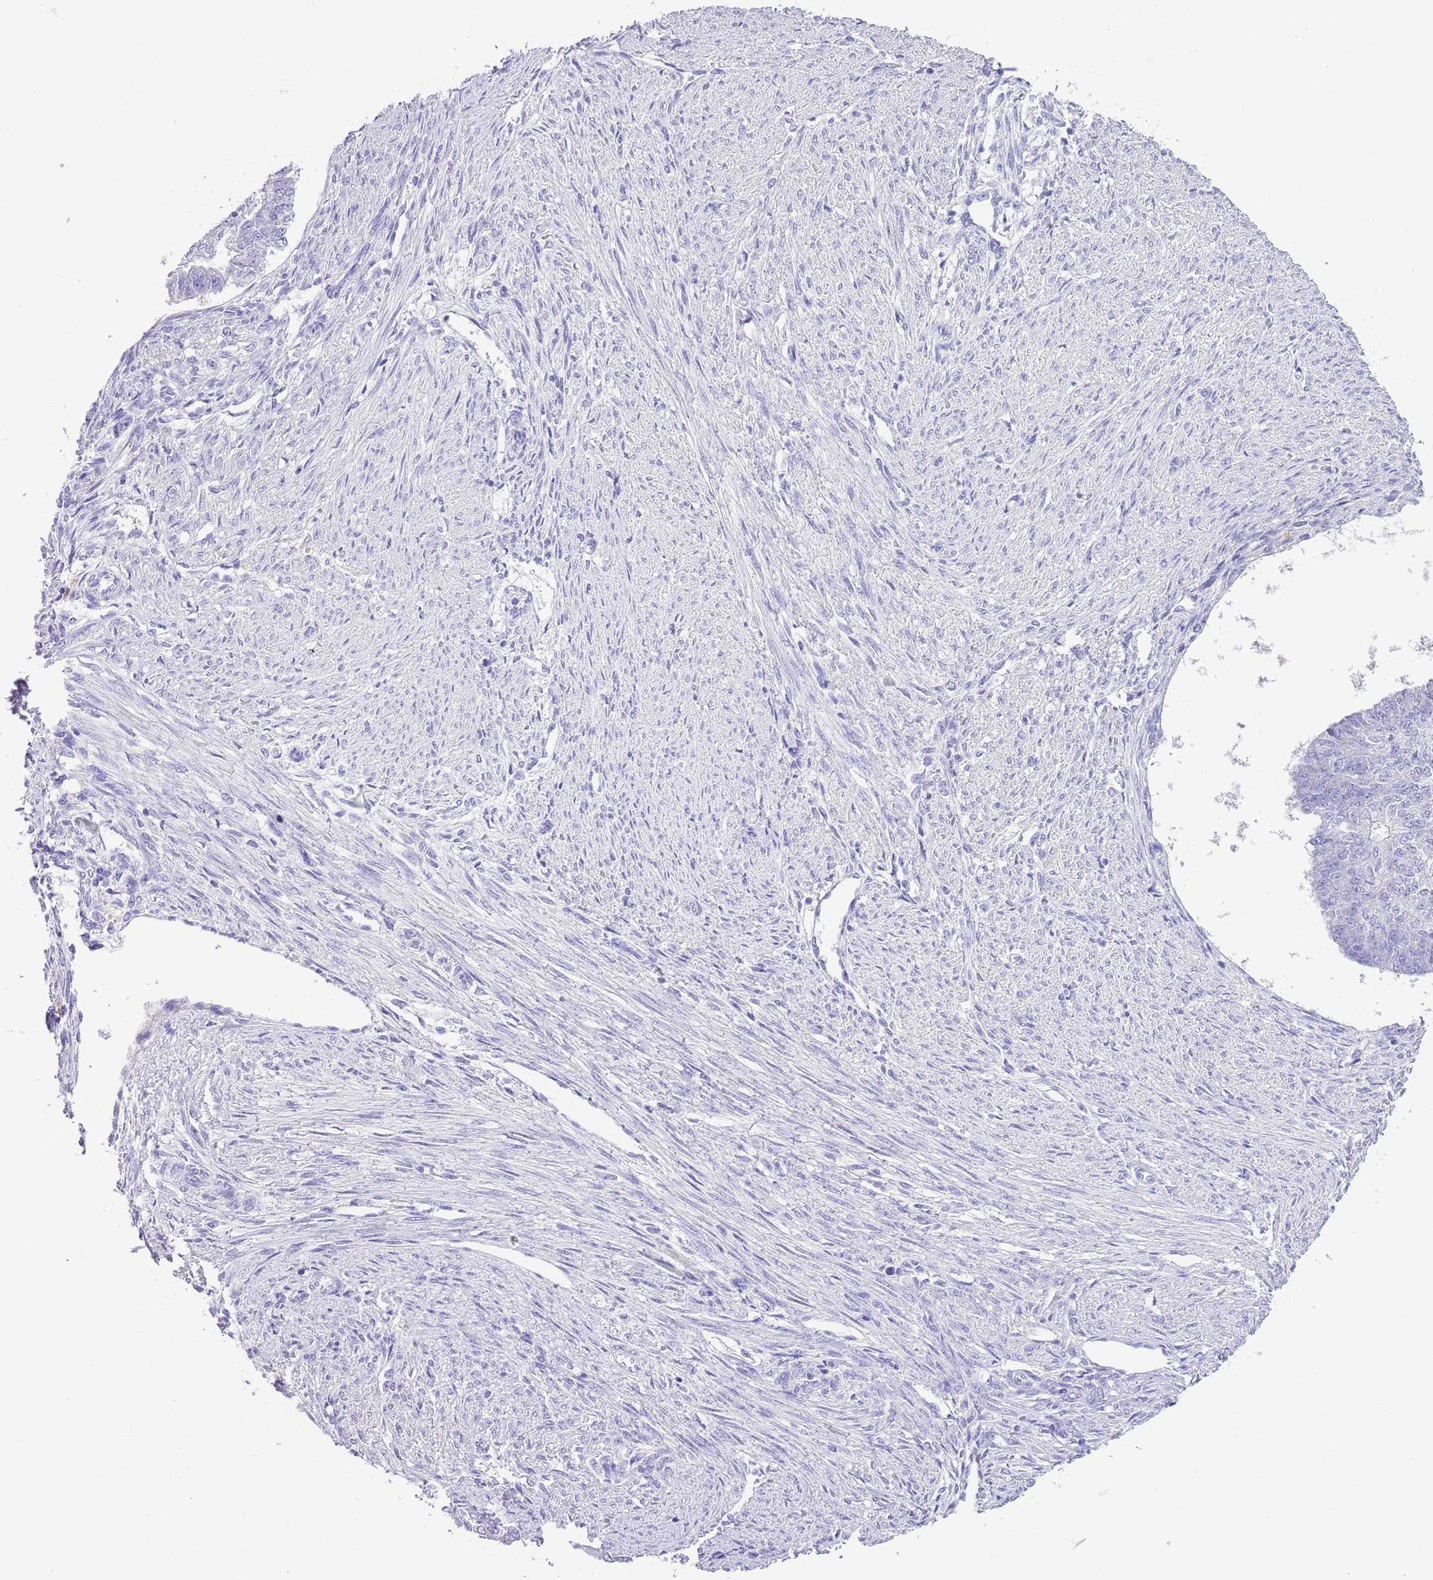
{"staining": {"intensity": "negative", "quantity": "none", "location": "none"}, "tissue": "endometrial cancer", "cell_type": "Tumor cells", "image_type": "cancer", "snomed": [{"axis": "morphology", "description": "Adenocarcinoma, NOS"}, {"axis": "topography", "description": "Endometrium"}], "caption": "The histopathology image reveals no significant staining in tumor cells of endometrial cancer (adenocarcinoma).", "gene": "CLEC2A", "patient": {"sex": "female", "age": 32}}